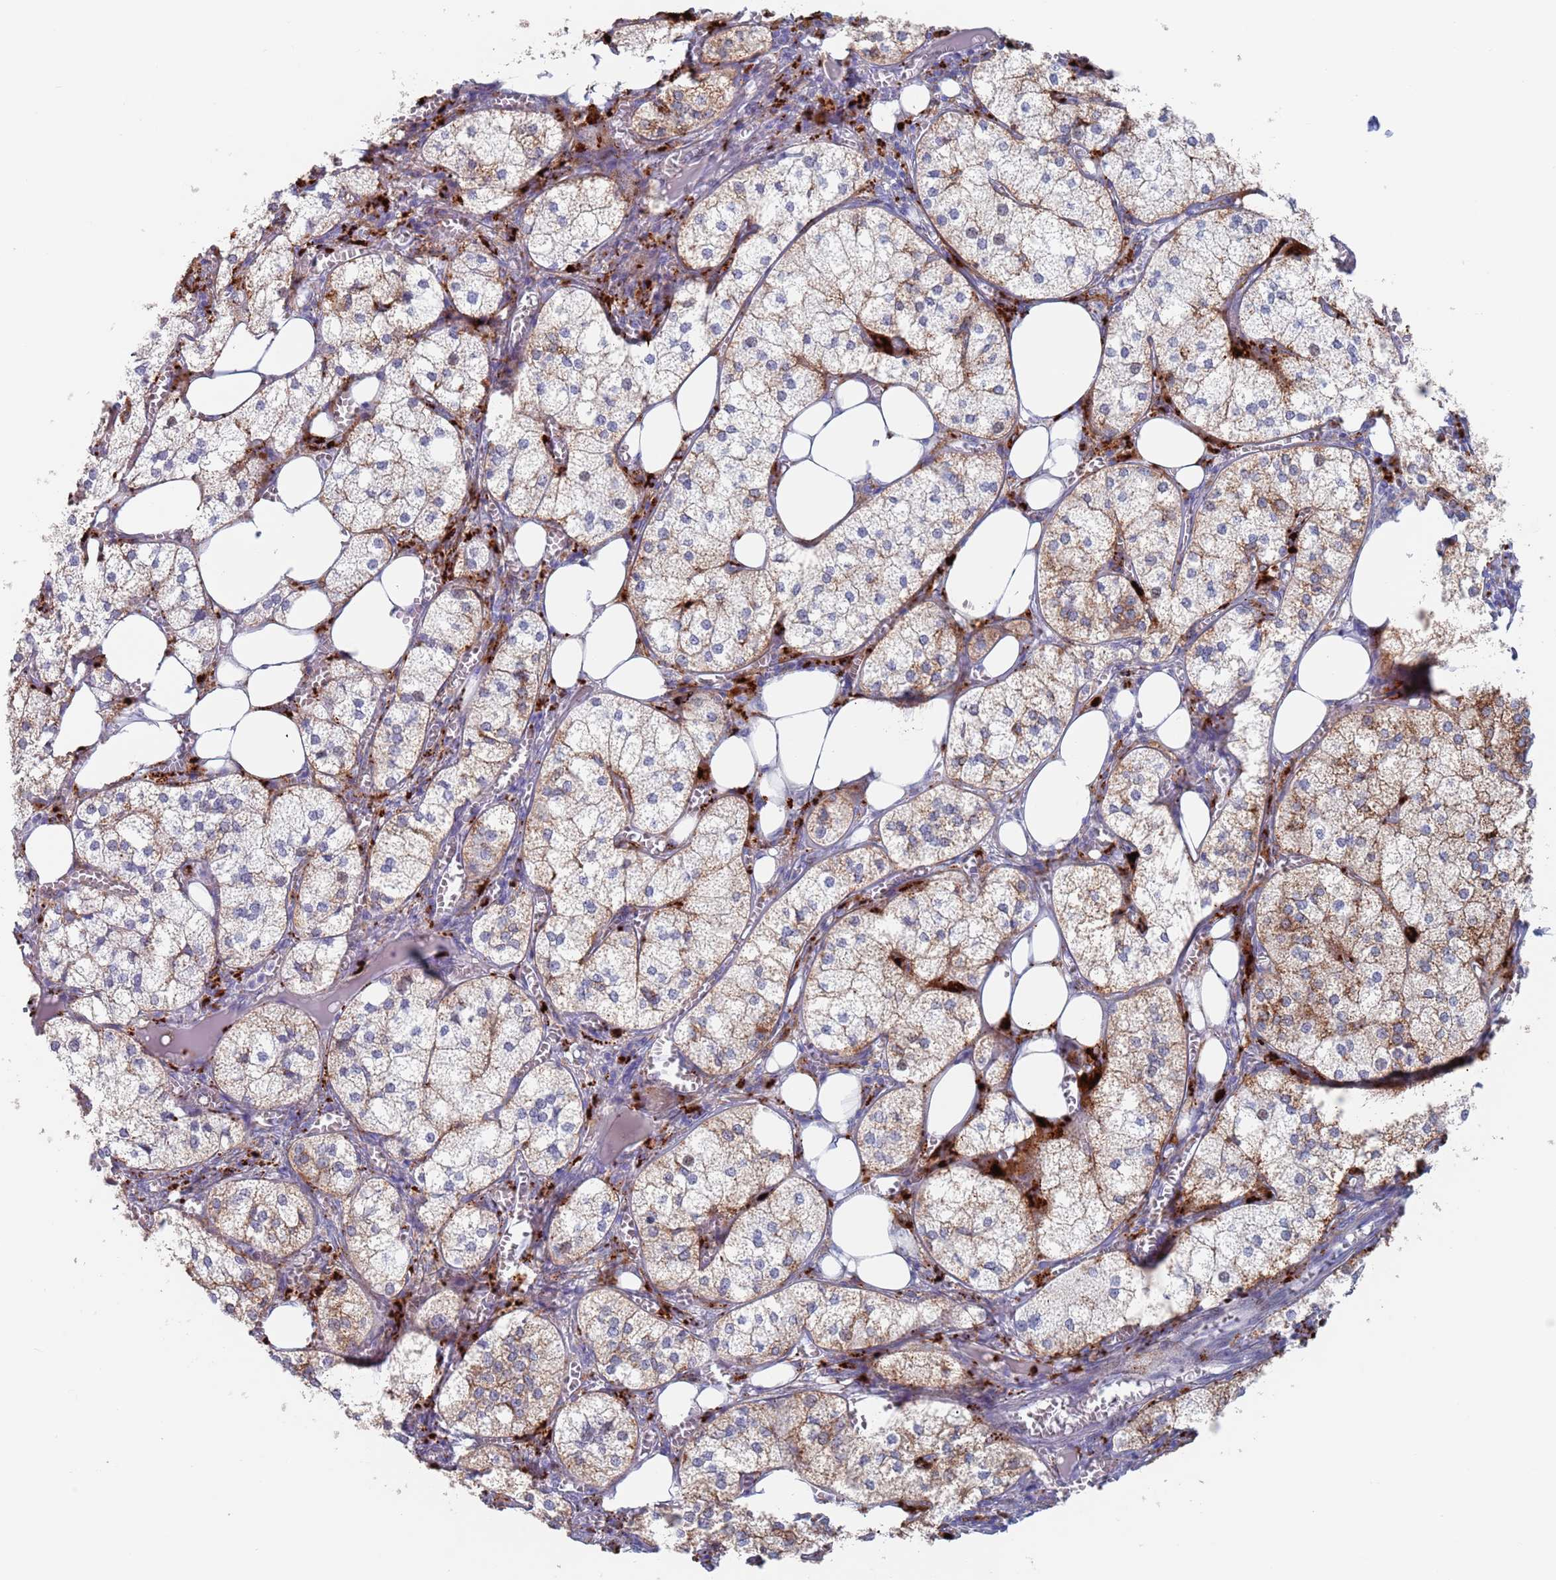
{"staining": {"intensity": "strong", "quantity": "<25%", "location": "cytoplasmic/membranous"}, "tissue": "adrenal gland", "cell_type": "Glandular cells", "image_type": "normal", "snomed": [{"axis": "morphology", "description": "Normal tissue, NOS"}, {"axis": "topography", "description": "Adrenal gland"}], "caption": "DAB (3,3'-diaminobenzidine) immunohistochemical staining of unremarkable adrenal gland reveals strong cytoplasmic/membranous protein positivity in about <25% of glandular cells.", "gene": "FUCA1", "patient": {"sex": "female", "age": 61}}